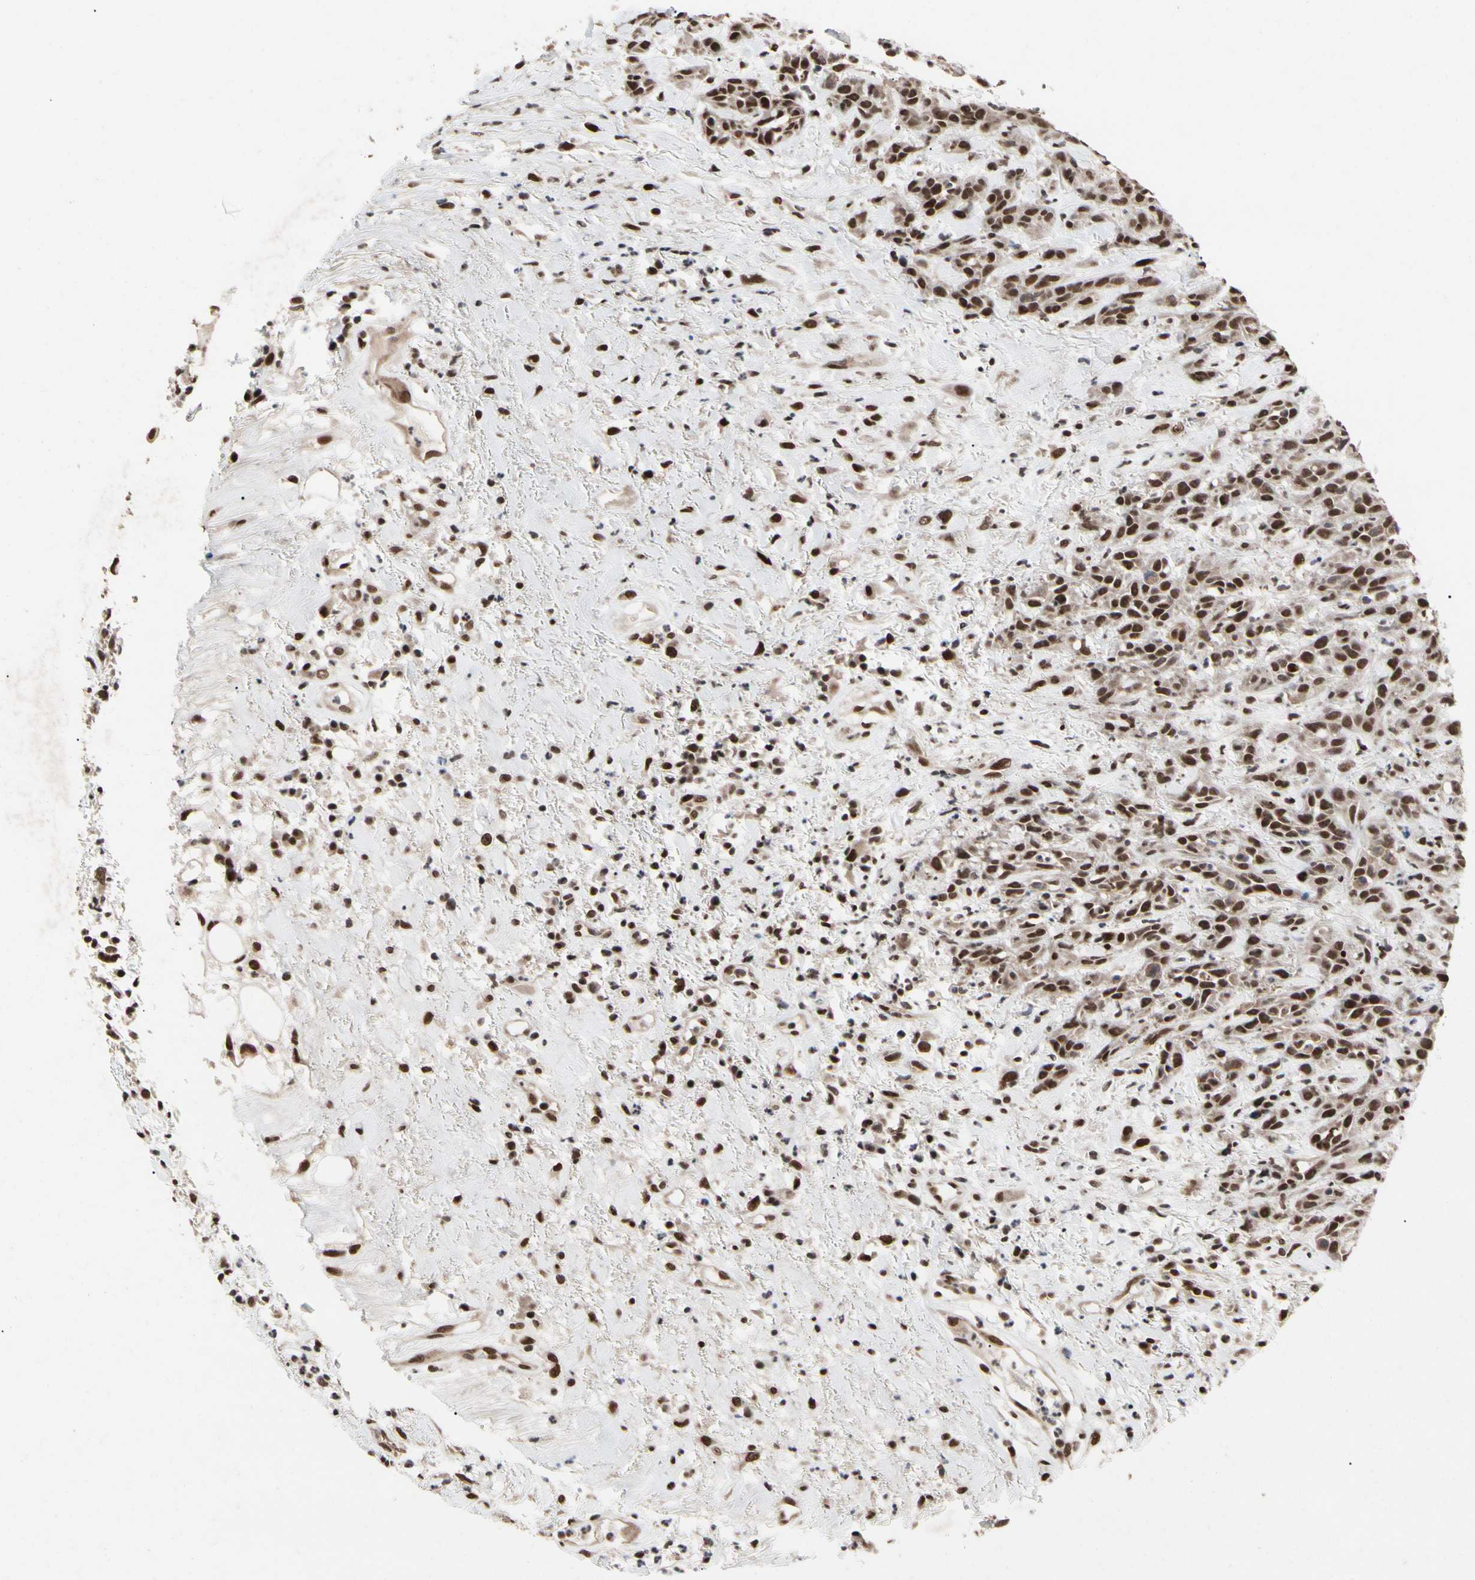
{"staining": {"intensity": "strong", "quantity": ">75%", "location": "nuclear"}, "tissue": "head and neck cancer", "cell_type": "Tumor cells", "image_type": "cancer", "snomed": [{"axis": "morphology", "description": "Squamous cell carcinoma, NOS"}, {"axis": "topography", "description": "Head-Neck"}], "caption": "Tumor cells show high levels of strong nuclear positivity in about >75% of cells in head and neck cancer (squamous cell carcinoma). (DAB (3,3'-diaminobenzidine) IHC with brightfield microscopy, high magnification).", "gene": "FAM98B", "patient": {"sex": "male", "age": 62}}